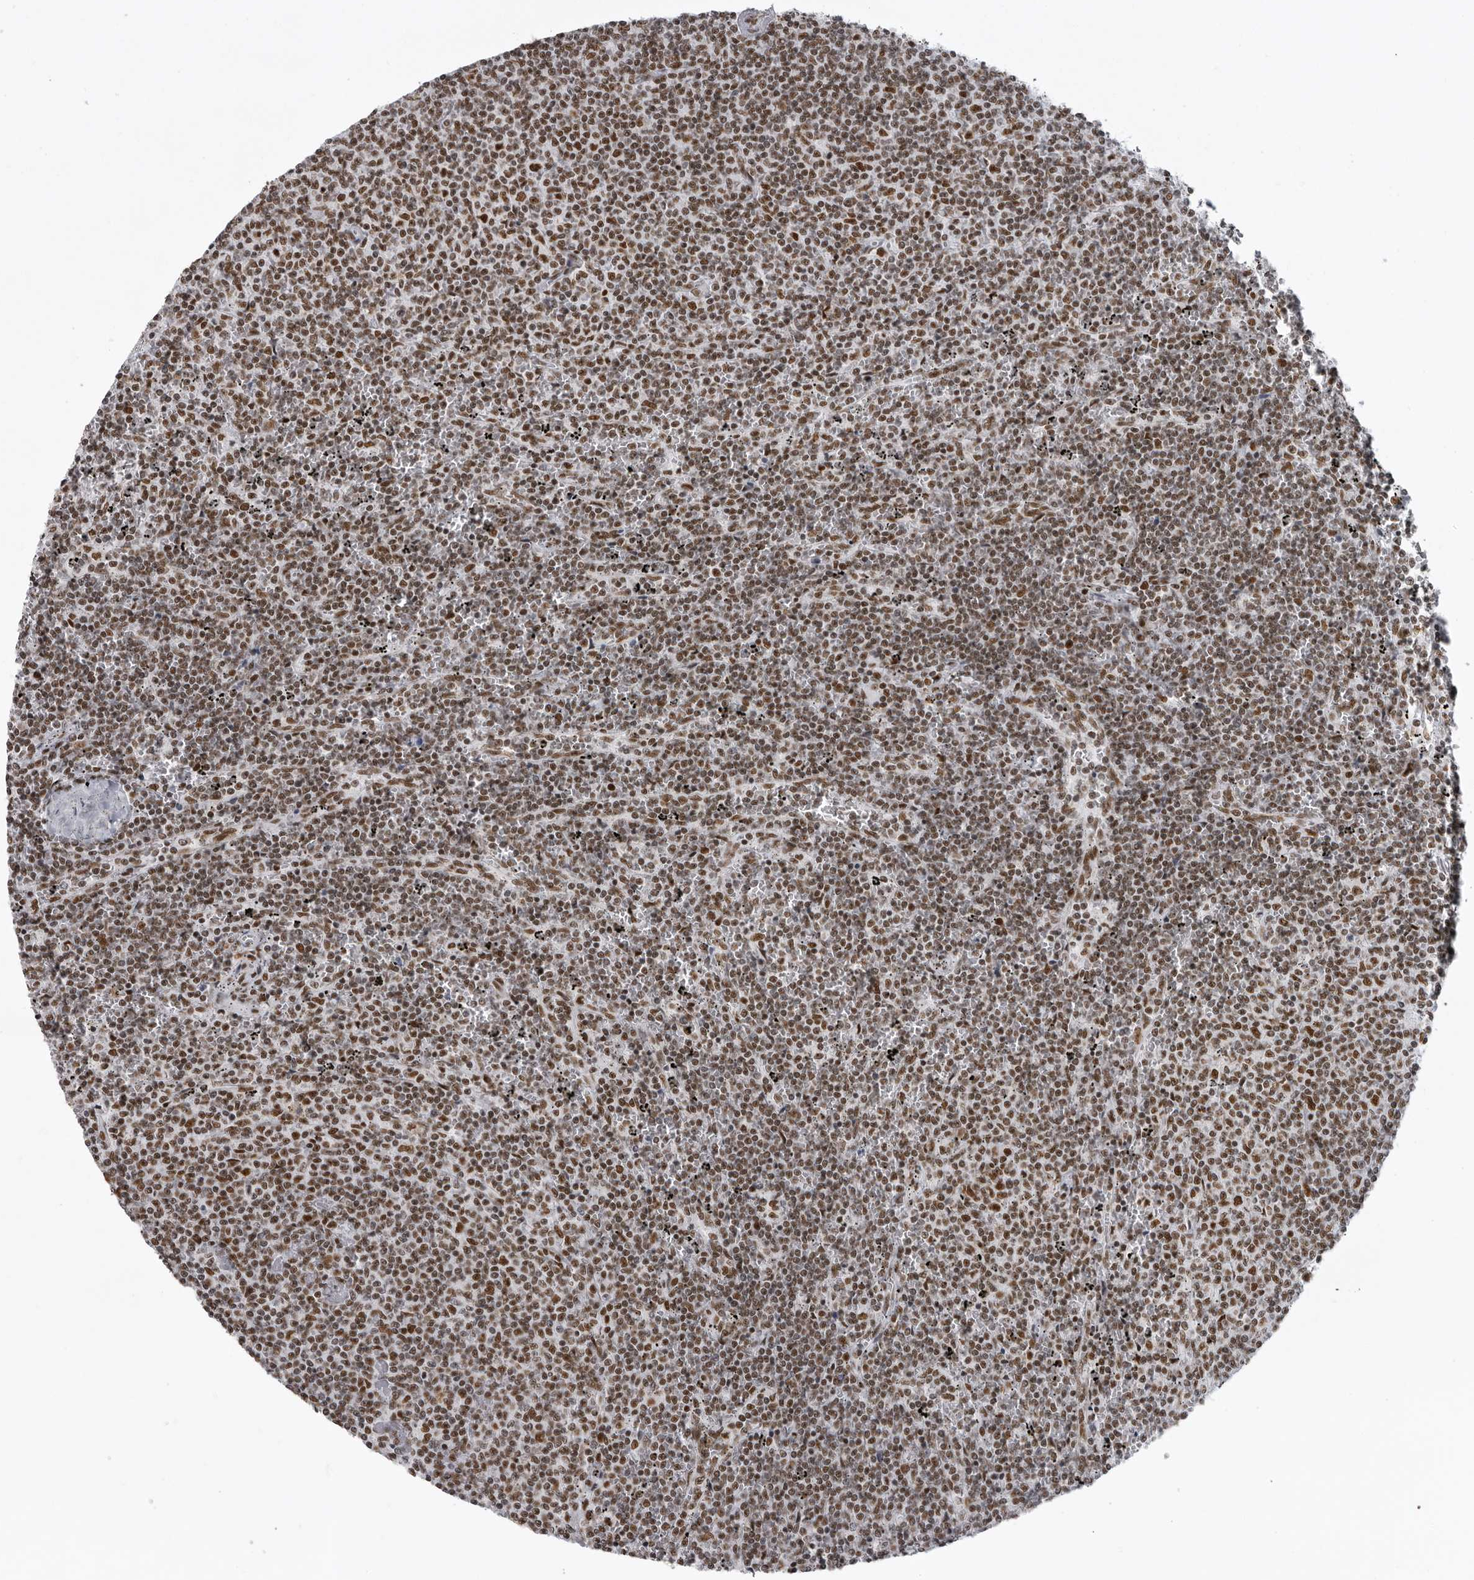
{"staining": {"intensity": "moderate", "quantity": ">75%", "location": "nuclear"}, "tissue": "lymphoma", "cell_type": "Tumor cells", "image_type": "cancer", "snomed": [{"axis": "morphology", "description": "Malignant lymphoma, non-Hodgkin's type, Low grade"}, {"axis": "topography", "description": "Spleen"}], "caption": "There is medium levels of moderate nuclear positivity in tumor cells of low-grade malignant lymphoma, non-Hodgkin's type, as demonstrated by immunohistochemical staining (brown color).", "gene": "DHX9", "patient": {"sex": "female", "age": 50}}